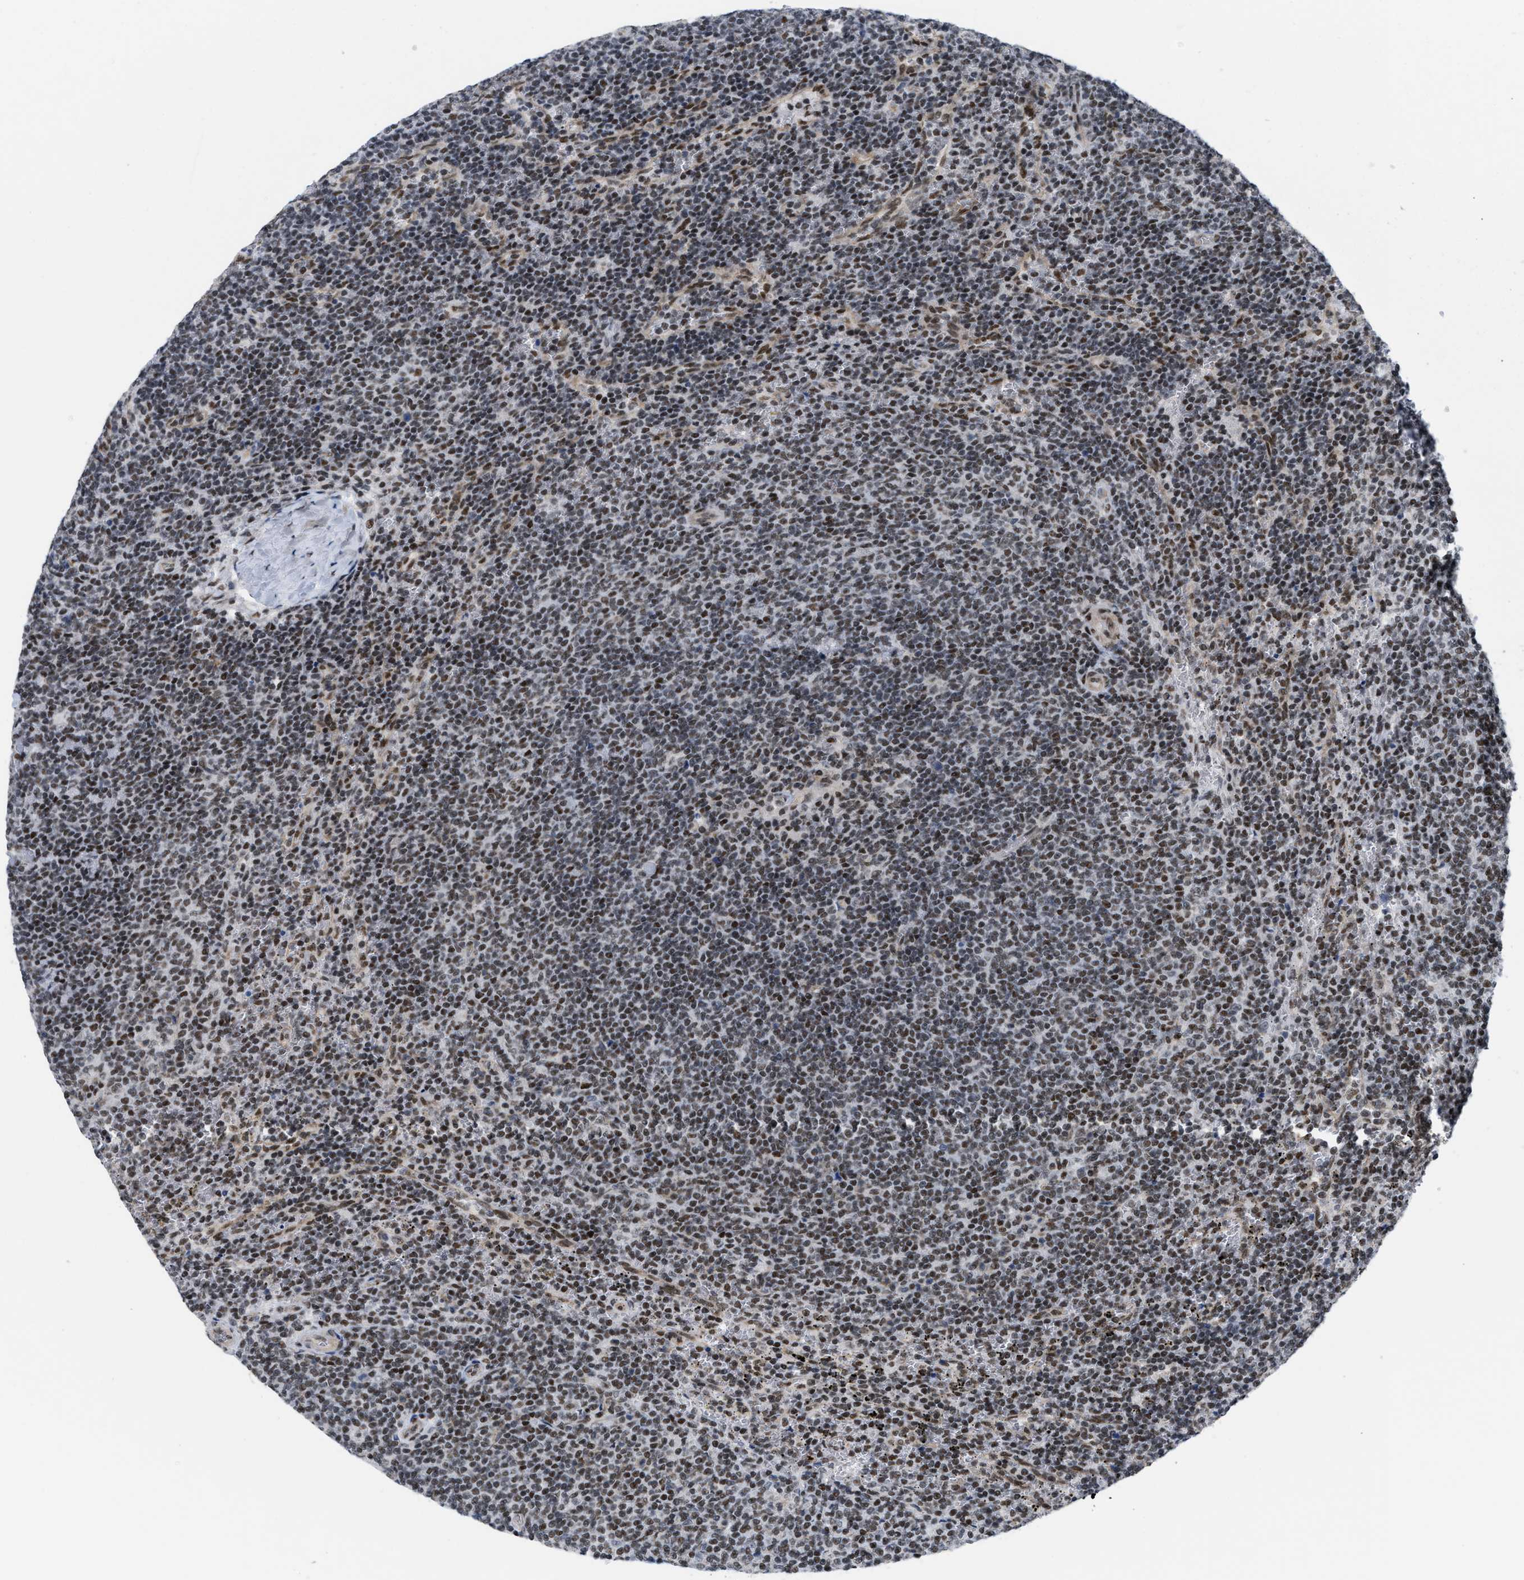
{"staining": {"intensity": "moderate", "quantity": ">75%", "location": "nuclear"}, "tissue": "lymphoma", "cell_type": "Tumor cells", "image_type": "cancer", "snomed": [{"axis": "morphology", "description": "Malignant lymphoma, non-Hodgkin's type, Low grade"}, {"axis": "topography", "description": "Spleen"}], "caption": "This is an image of immunohistochemistry (IHC) staining of lymphoma, which shows moderate expression in the nuclear of tumor cells.", "gene": "MIER1", "patient": {"sex": "female", "age": 50}}